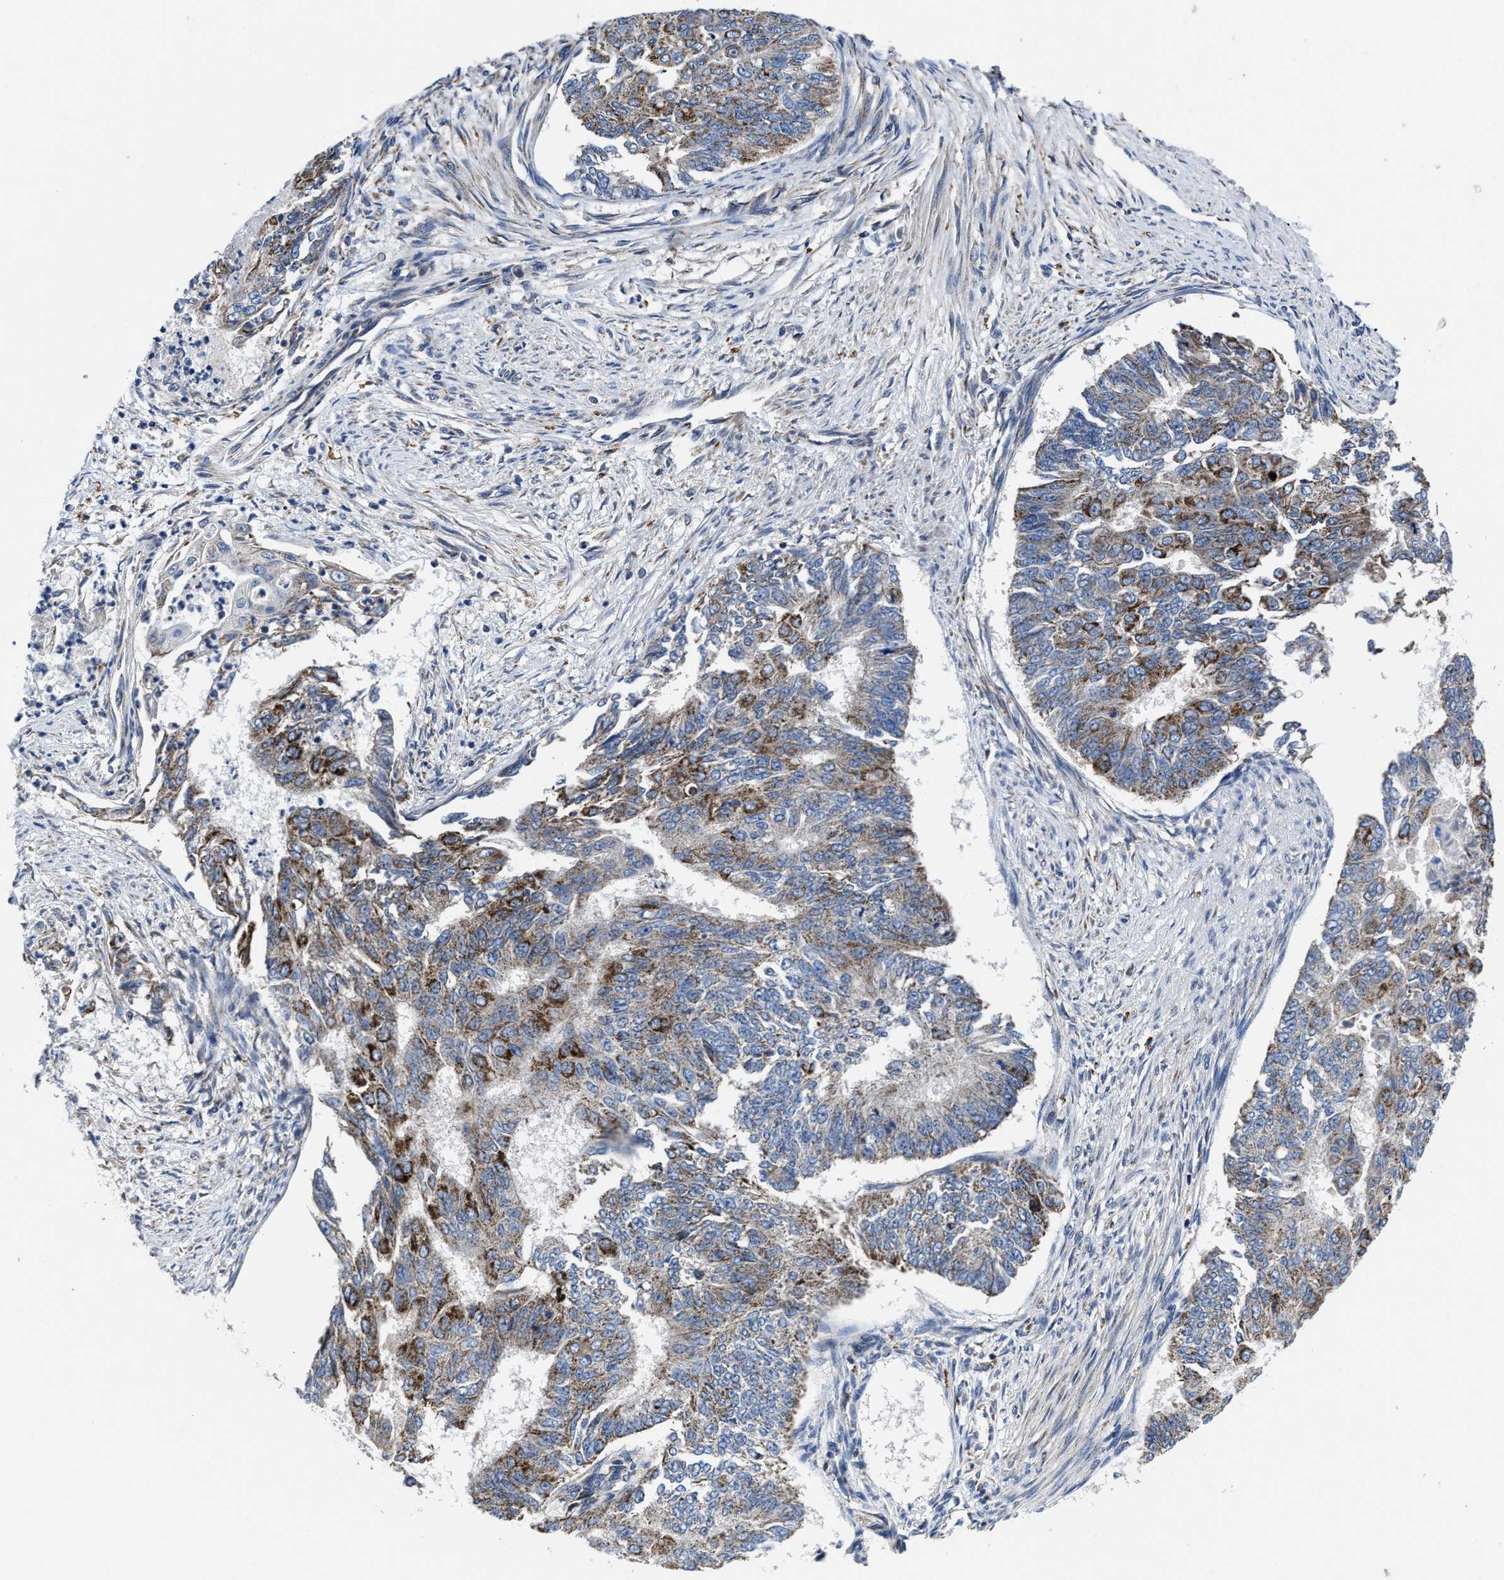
{"staining": {"intensity": "strong", "quantity": "<25%", "location": "cytoplasmic/membranous"}, "tissue": "endometrial cancer", "cell_type": "Tumor cells", "image_type": "cancer", "snomed": [{"axis": "morphology", "description": "Adenocarcinoma, NOS"}, {"axis": "topography", "description": "Endometrium"}], "caption": "Strong cytoplasmic/membranous expression is appreciated in approximately <25% of tumor cells in adenocarcinoma (endometrial).", "gene": "CACNA1D", "patient": {"sex": "female", "age": 32}}